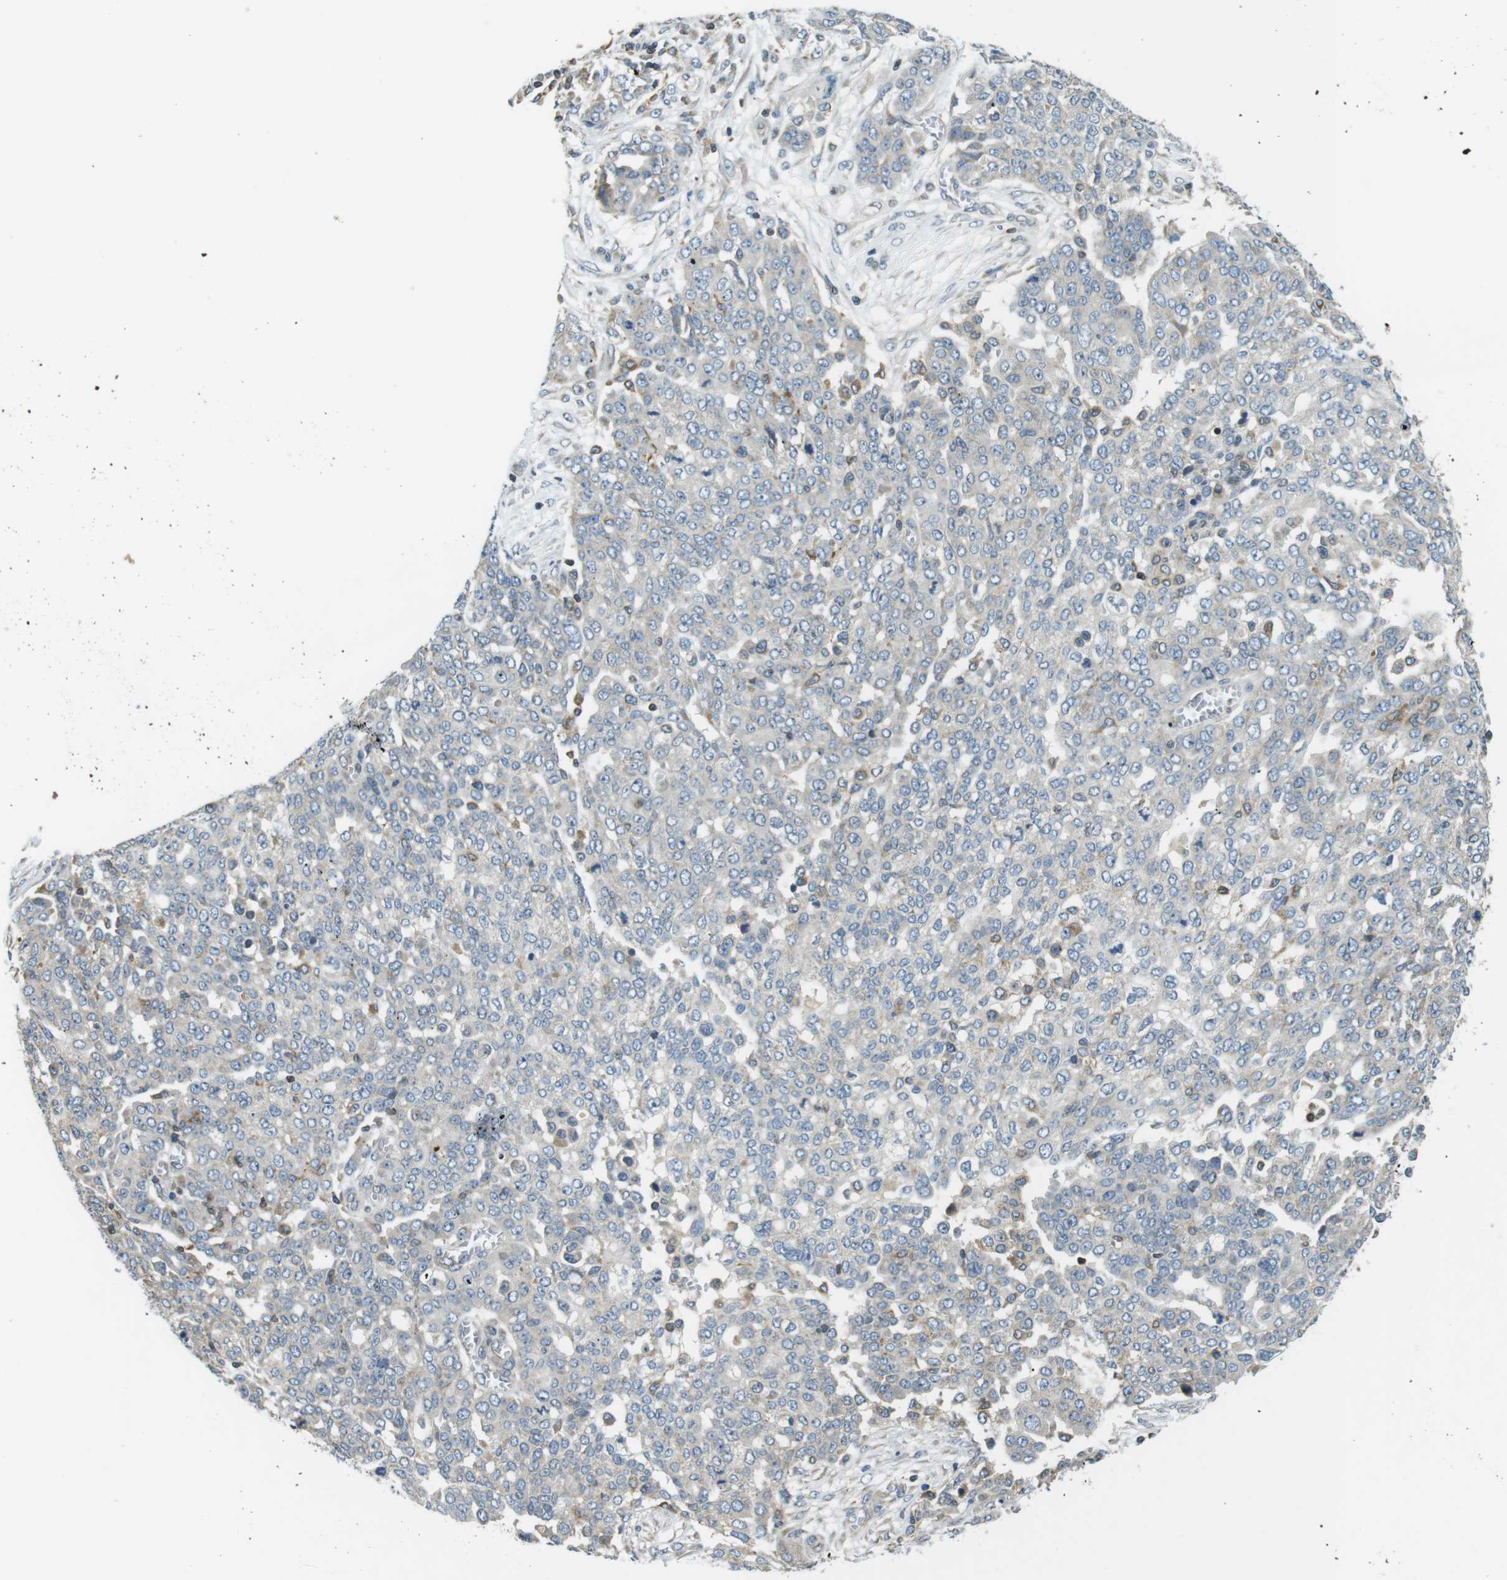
{"staining": {"intensity": "negative", "quantity": "none", "location": "none"}, "tissue": "ovarian cancer", "cell_type": "Tumor cells", "image_type": "cancer", "snomed": [{"axis": "morphology", "description": "Cystadenocarcinoma, serous, NOS"}, {"axis": "topography", "description": "Soft tissue"}, {"axis": "topography", "description": "Ovary"}], "caption": "Tumor cells show no significant positivity in ovarian serous cystadenocarcinoma. (Stains: DAB (3,3'-diaminobenzidine) IHC with hematoxylin counter stain, Microscopy: brightfield microscopy at high magnification).", "gene": "TMX4", "patient": {"sex": "female", "age": 57}}